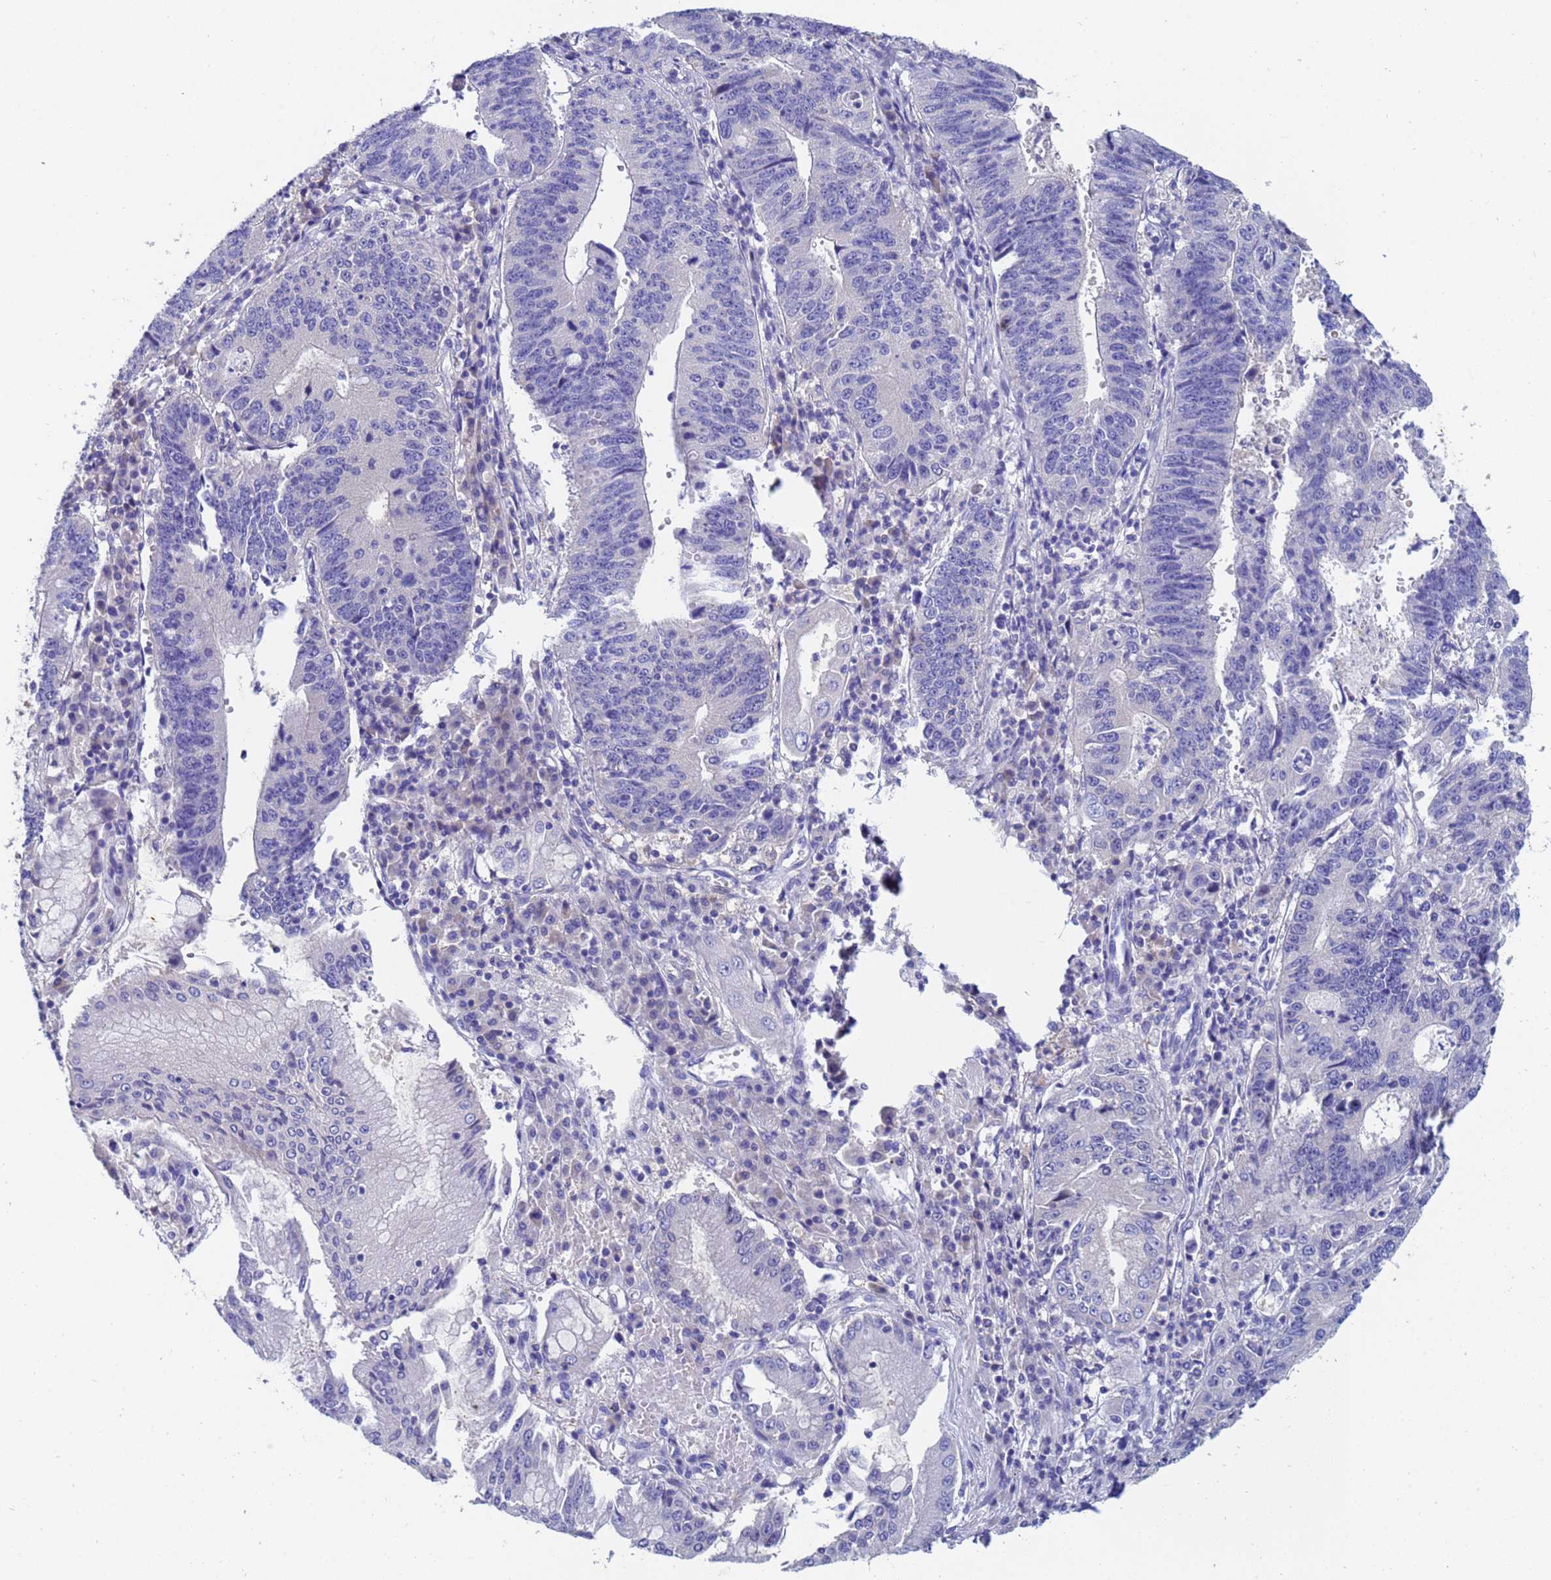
{"staining": {"intensity": "negative", "quantity": "none", "location": "none"}, "tissue": "stomach cancer", "cell_type": "Tumor cells", "image_type": "cancer", "snomed": [{"axis": "morphology", "description": "Adenocarcinoma, NOS"}, {"axis": "topography", "description": "Stomach"}], "caption": "A high-resolution photomicrograph shows immunohistochemistry (IHC) staining of stomach cancer, which demonstrates no significant expression in tumor cells.", "gene": "UBE2O", "patient": {"sex": "male", "age": 59}}